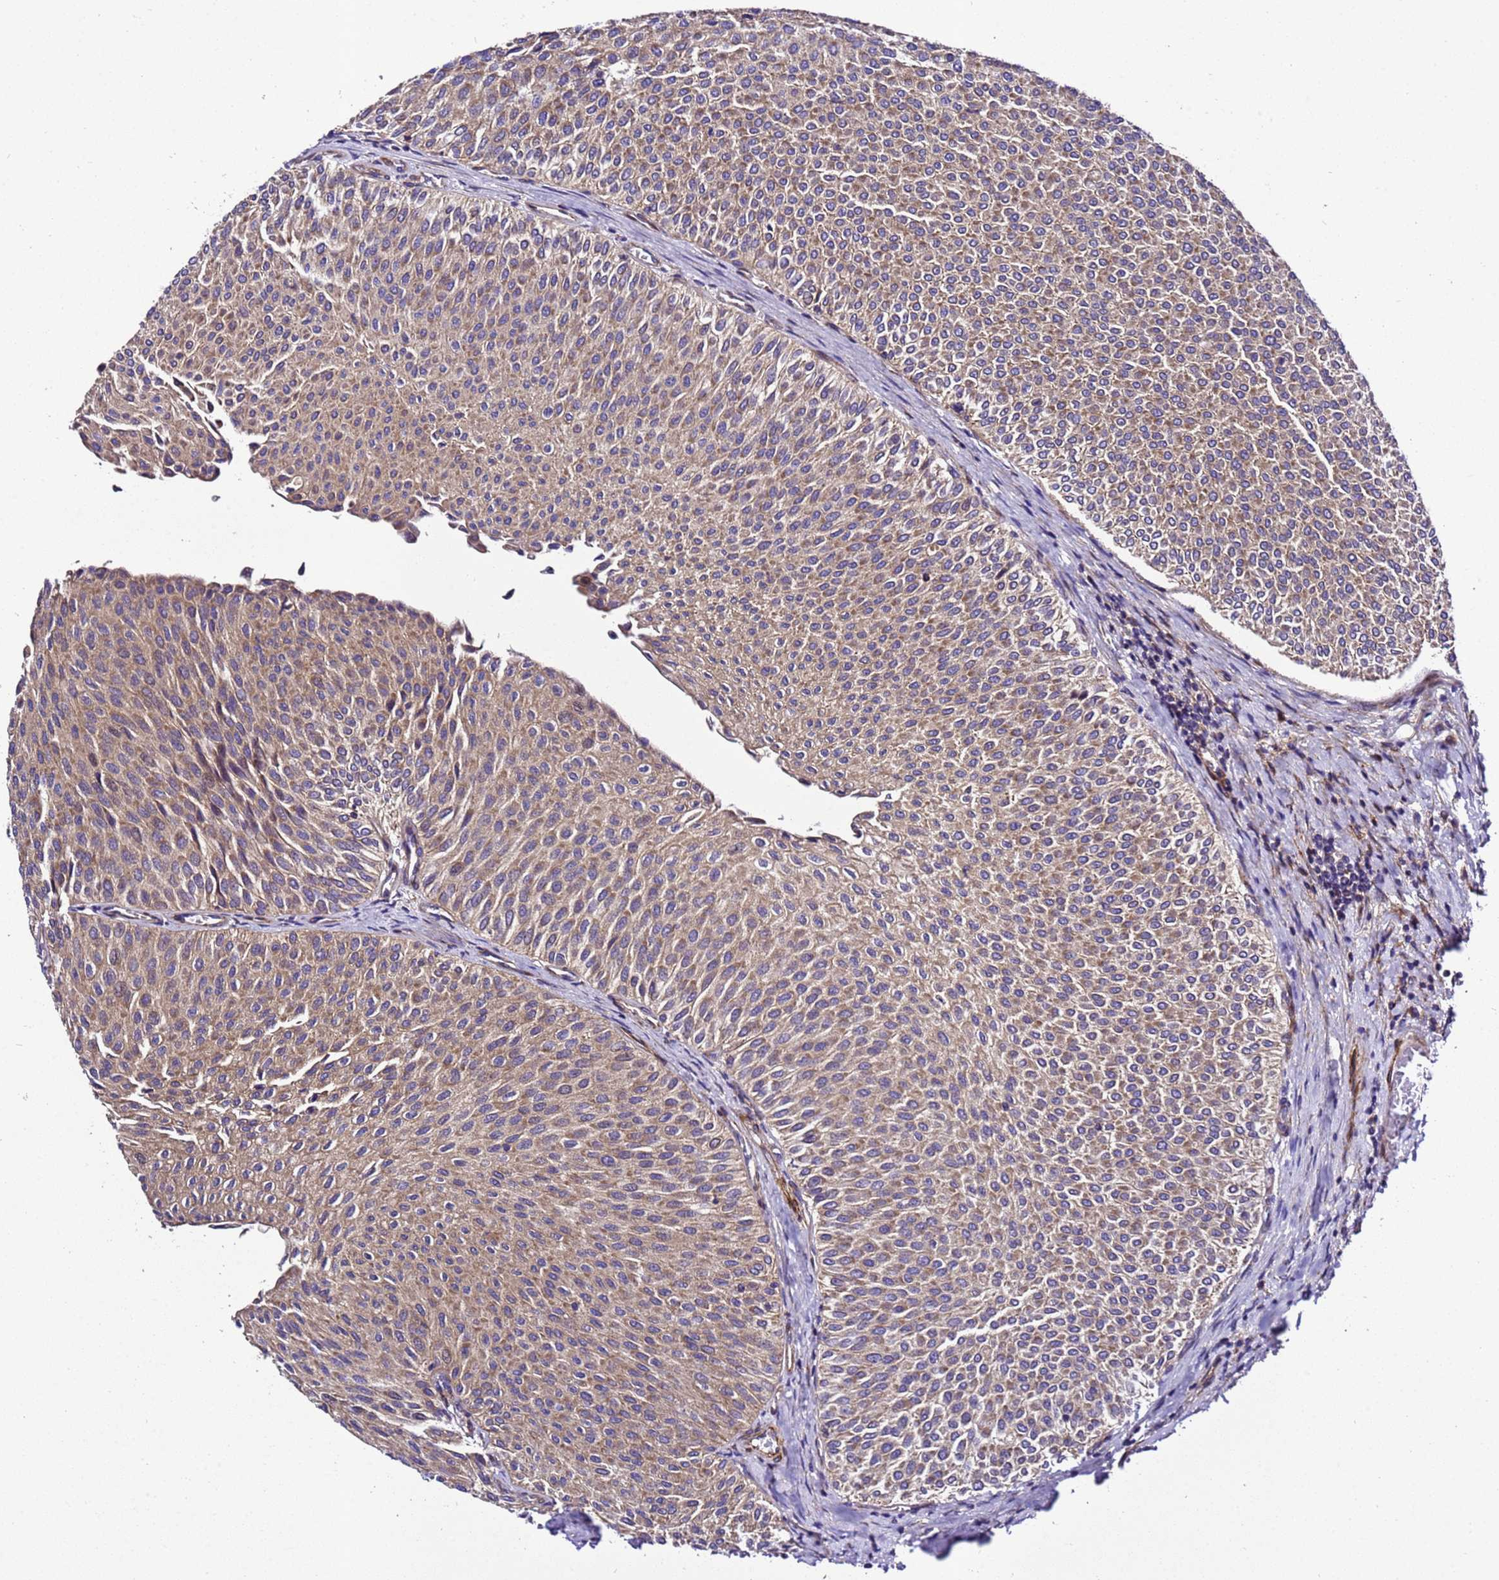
{"staining": {"intensity": "moderate", "quantity": ">75%", "location": "cytoplasmic/membranous"}, "tissue": "urothelial cancer", "cell_type": "Tumor cells", "image_type": "cancer", "snomed": [{"axis": "morphology", "description": "Urothelial carcinoma, Low grade"}, {"axis": "topography", "description": "Urinary bladder"}], "caption": "High-power microscopy captured an immunohistochemistry image of urothelial cancer, revealing moderate cytoplasmic/membranous positivity in approximately >75% of tumor cells.", "gene": "ZNF417", "patient": {"sex": "male", "age": 78}}